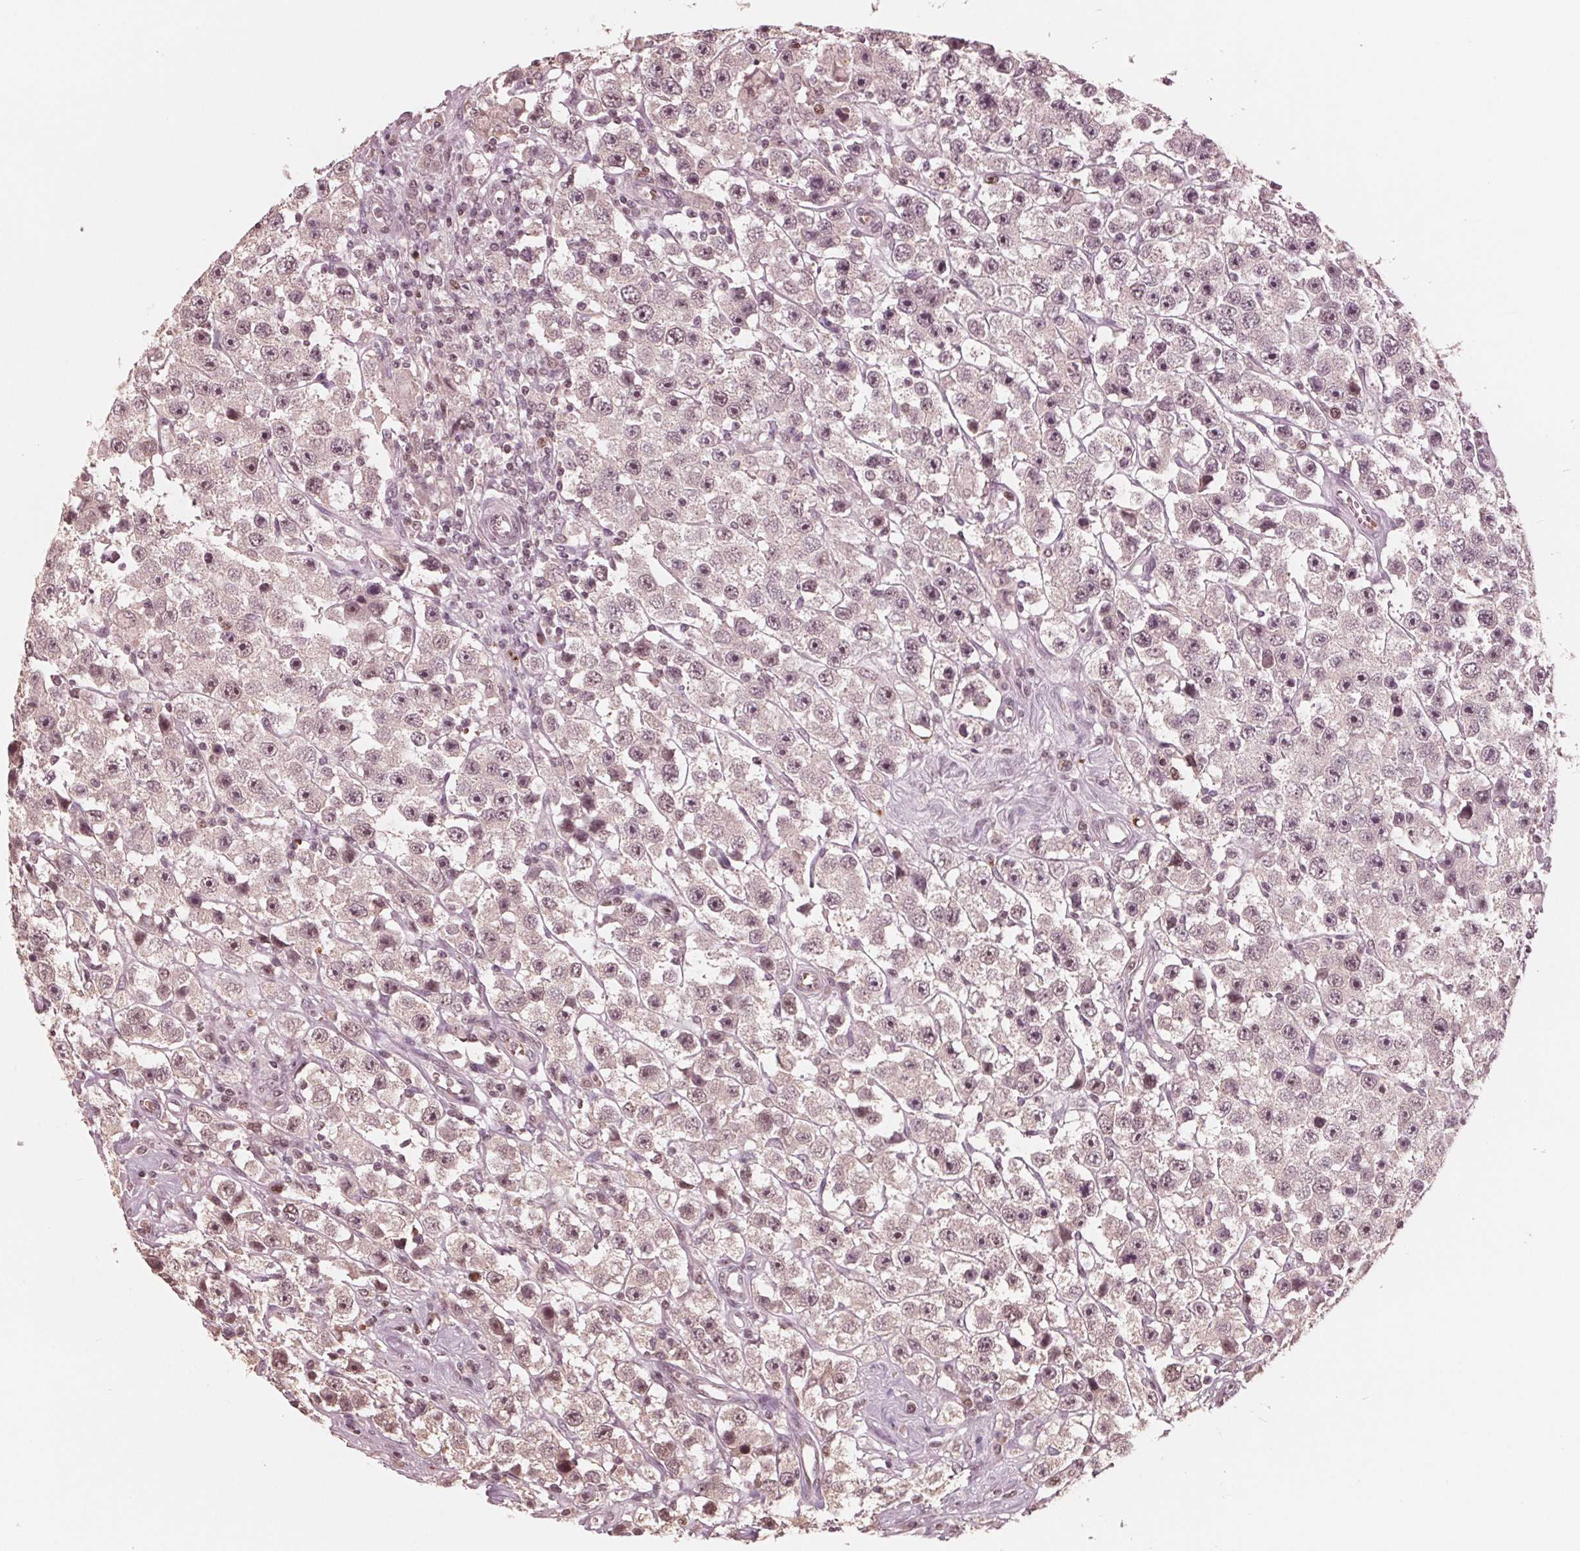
{"staining": {"intensity": "weak", "quantity": "<25%", "location": "nuclear"}, "tissue": "testis cancer", "cell_type": "Tumor cells", "image_type": "cancer", "snomed": [{"axis": "morphology", "description": "Seminoma, NOS"}, {"axis": "topography", "description": "Testis"}], "caption": "High power microscopy photomicrograph of an immunohistochemistry (IHC) photomicrograph of testis cancer (seminoma), revealing no significant staining in tumor cells.", "gene": "HIRIP3", "patient": {"sex": "male", "age": 45}}